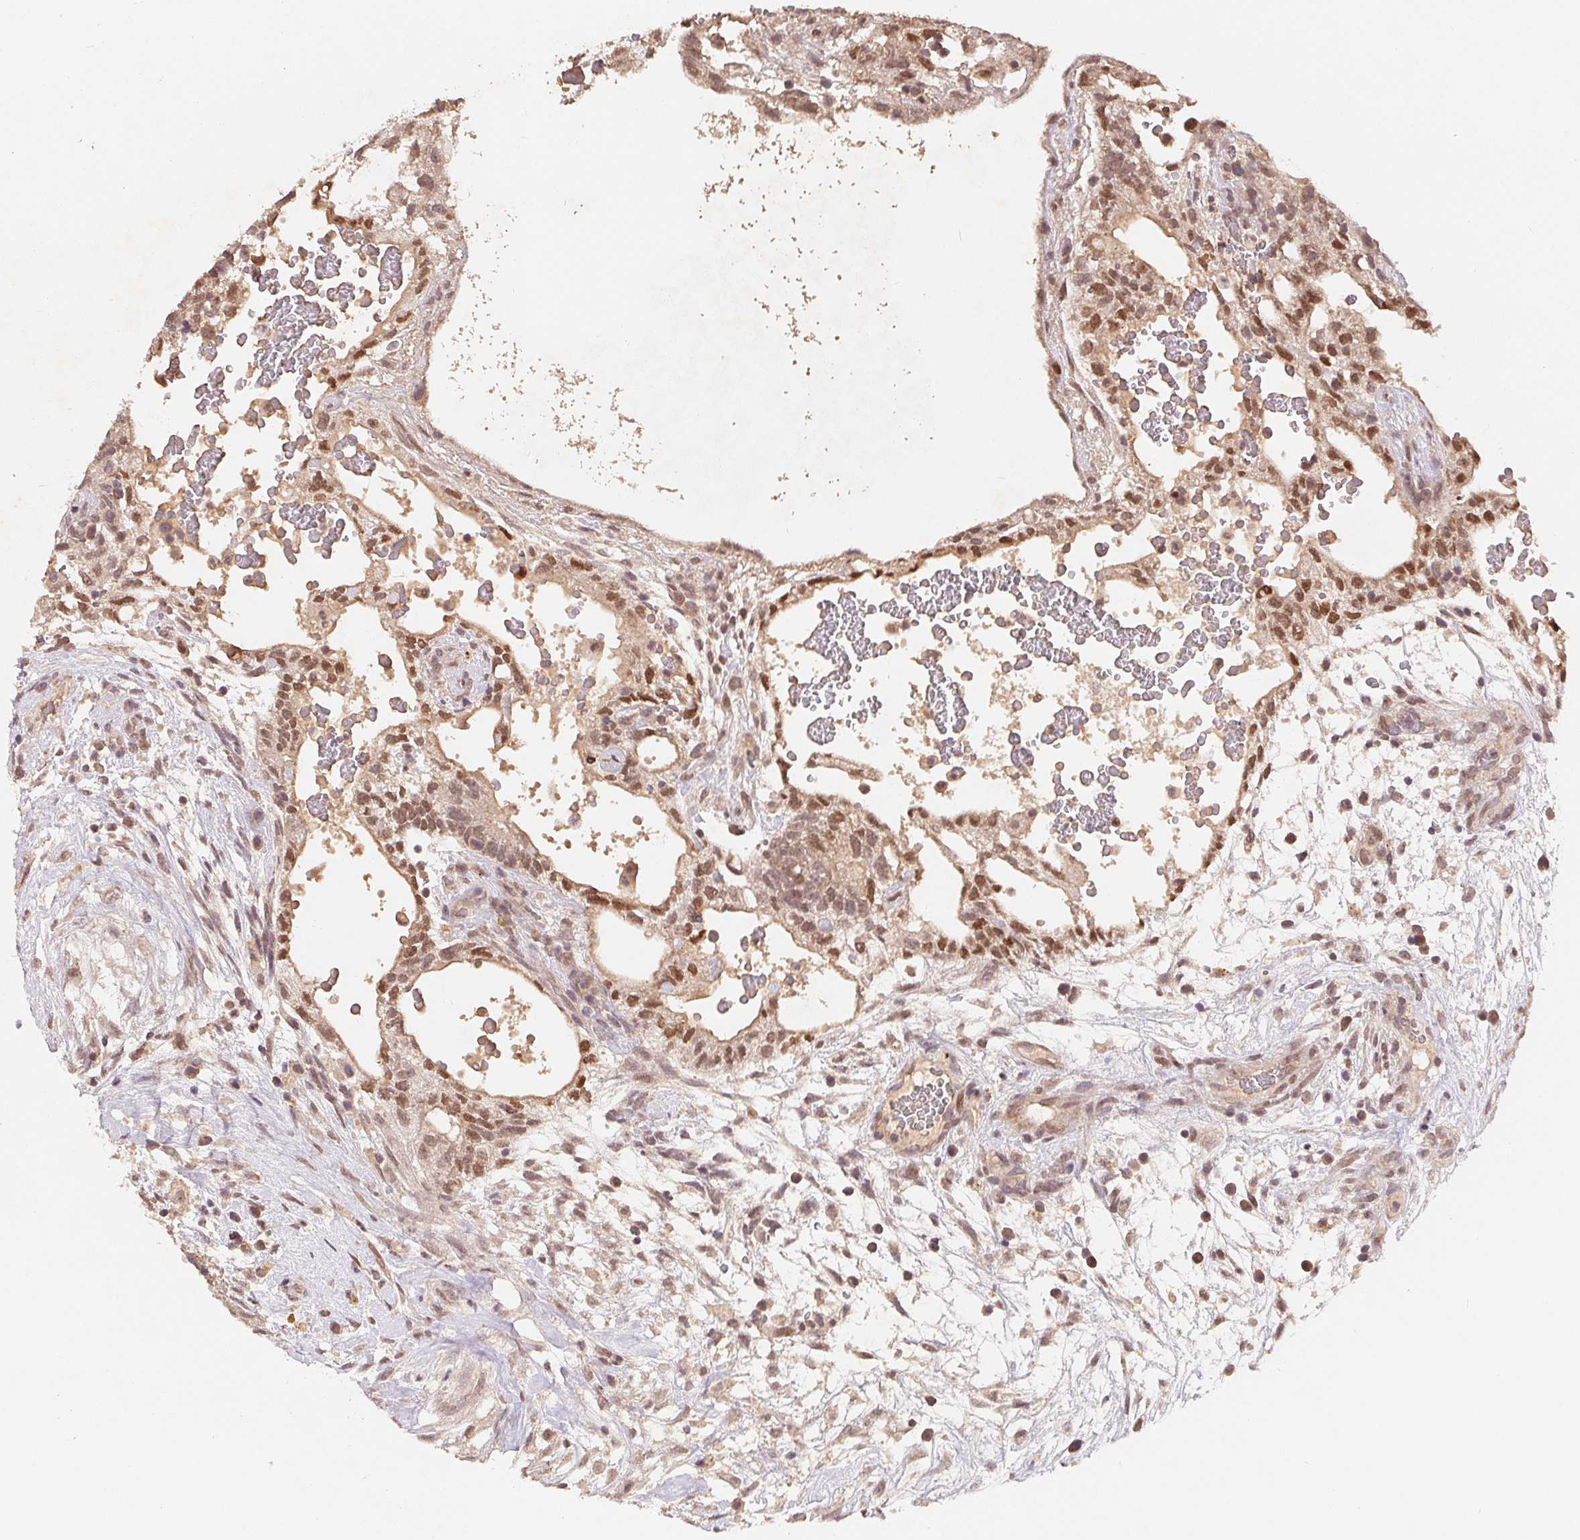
{"staining": {"intensity": "moderate", "quantity": ">75%", "location": "nuclear"}, "tissue": "testis cancer", "cell_type": "Tumor cells", "image_type": "cancer", "snomed": [{"axis": "morphology", "description": "Normal tissue, NOS"}, {"axis": "morphology", "description": "Carcinoma, Embryonal, NOS"}, {"axis": "topography", "description": "Testis"}], "caption": "Testis cancer (embryonal carcinoma) stained with a protein marker exhibits moderate staining in tumor cells.", "gene": "HMGN3", "patient": {"sex": "male", "age": 32}}